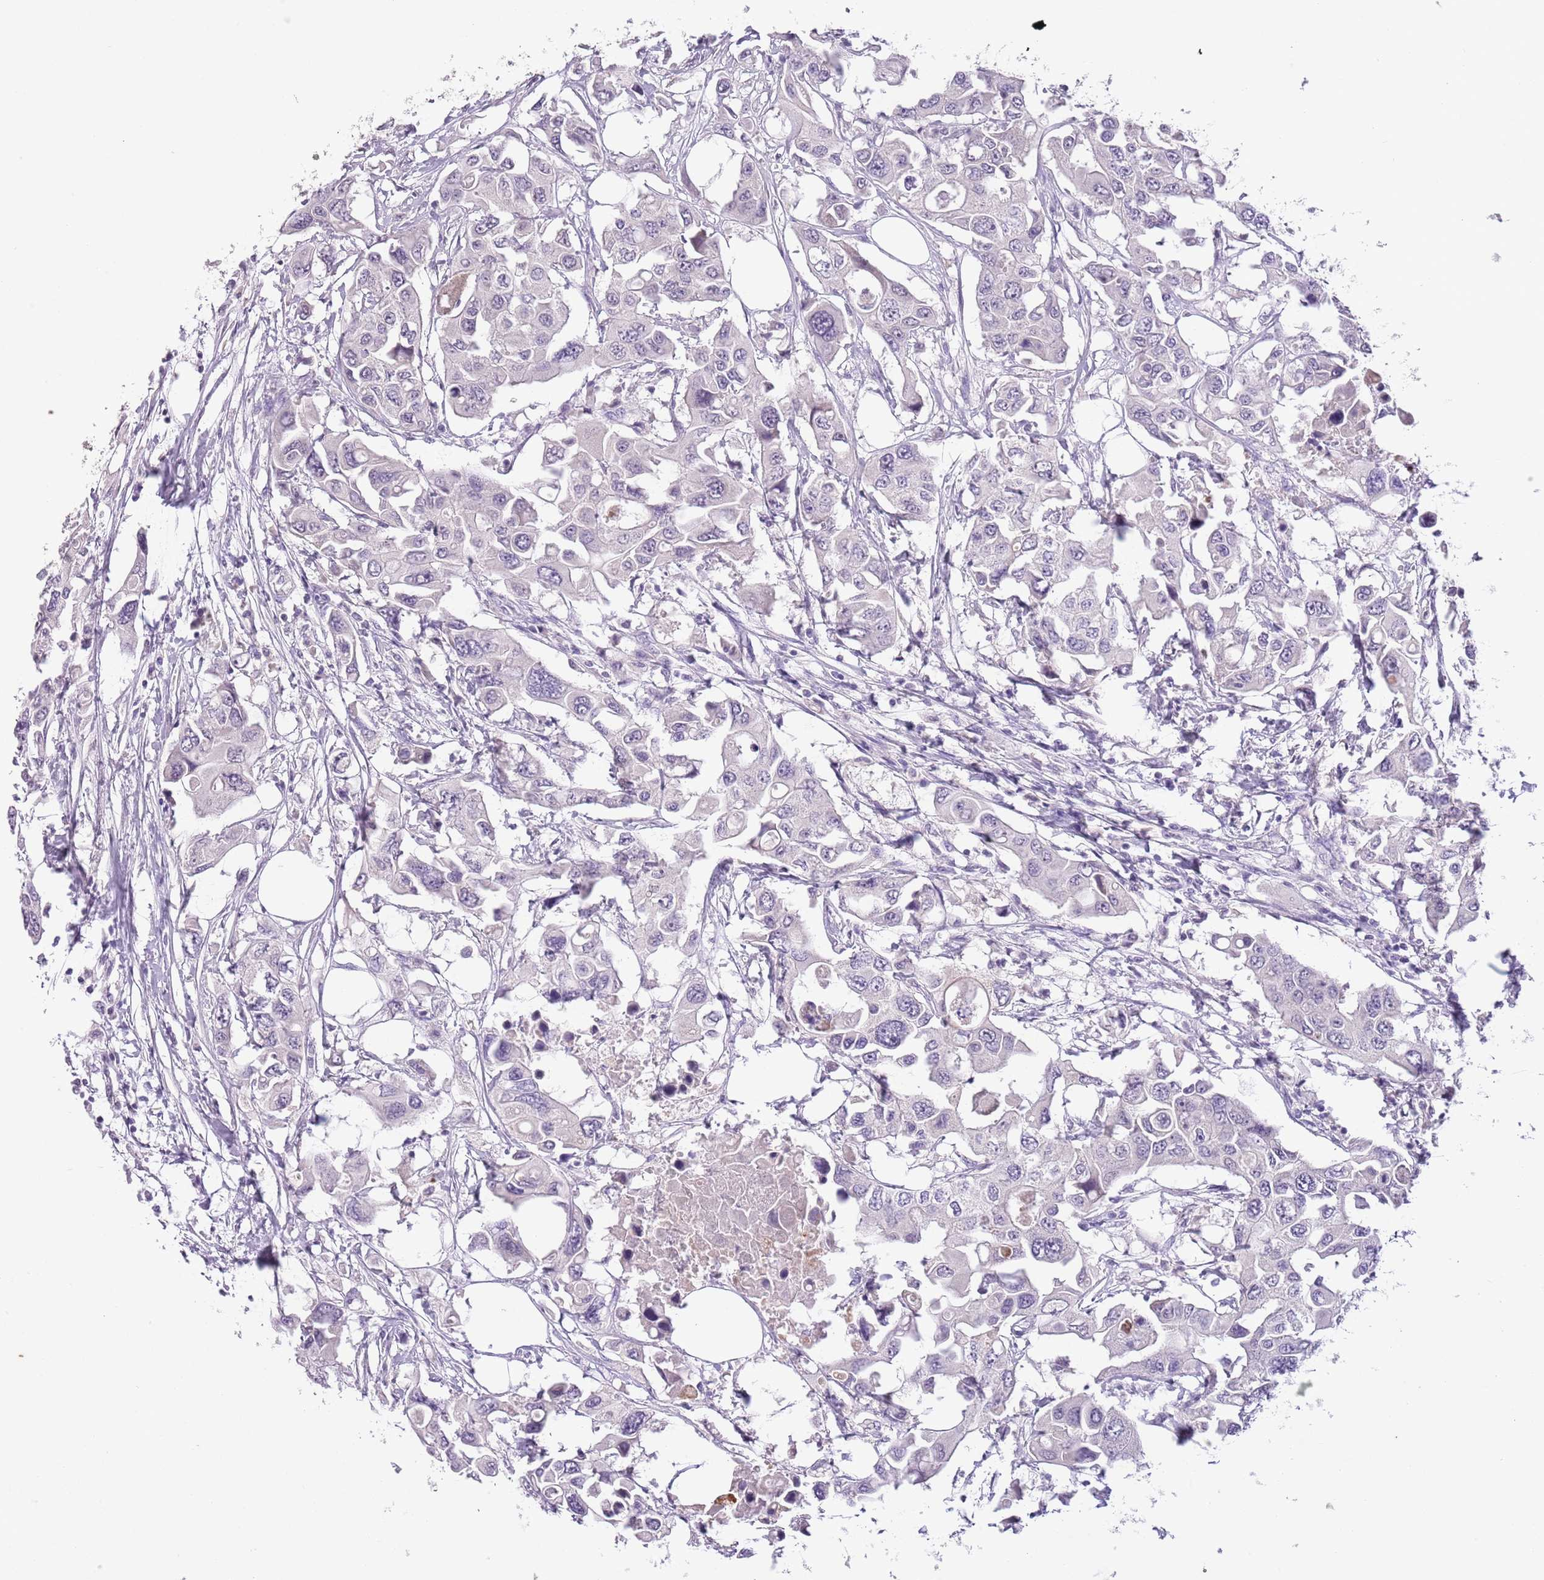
{"staining": {"intensity": "negative", "quantity": "none", "location": "none"}, "tissue": "colorectal cancer", "cell_type": "Tumor cells", "image_type": "cancer", "snomed": [{"axis": "morphology", "description": "Adenocarcinoma, NOS"}, {"axis": "topography", "description": "Colon"}], "caption": "Tumor cells are negative for protein expression in human colorectal cancer (adenocarcinoma).", "gene": "SLC35E3", "patient": {"sex": "male", "age": 77}}